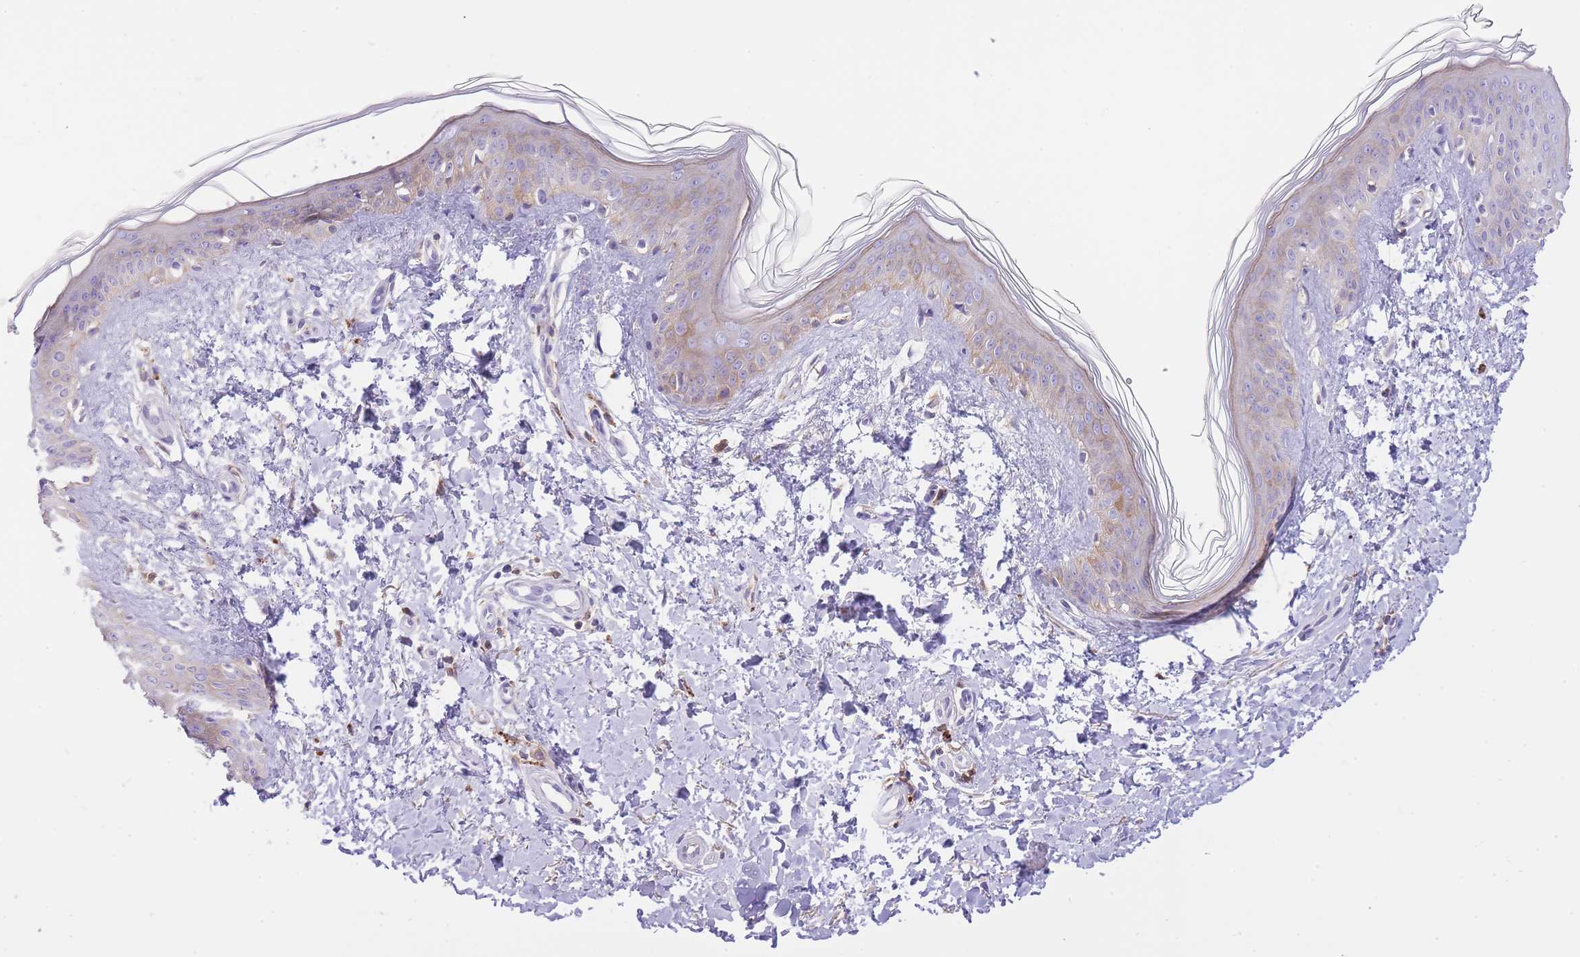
{"staining": {"intensity": "negative", "quantity": "none", "location": "none"}, "tissue": "skin", "cell_type": "Fibroblasts", "image_type": "normal", "snomed": [{"axis": "morphology", "description": "Normal tissue, NOS"}, {"axis": "topography", "description": "Skin"}], "caption": "High magnification brightfield microscopy of unremarkable skin stained with DAB (3,3'-diaminobenzidine) (brown) and counterstained with hematoxylin (blue): fibroblasts show no significant positivity. (Stains: DAB immunohistochemistry with hematoxylin counter stain, Microscopy: brightfield microscopy at high magnification).", "gene": "HRG", "patient": {"sex": "female", "age": 41}}